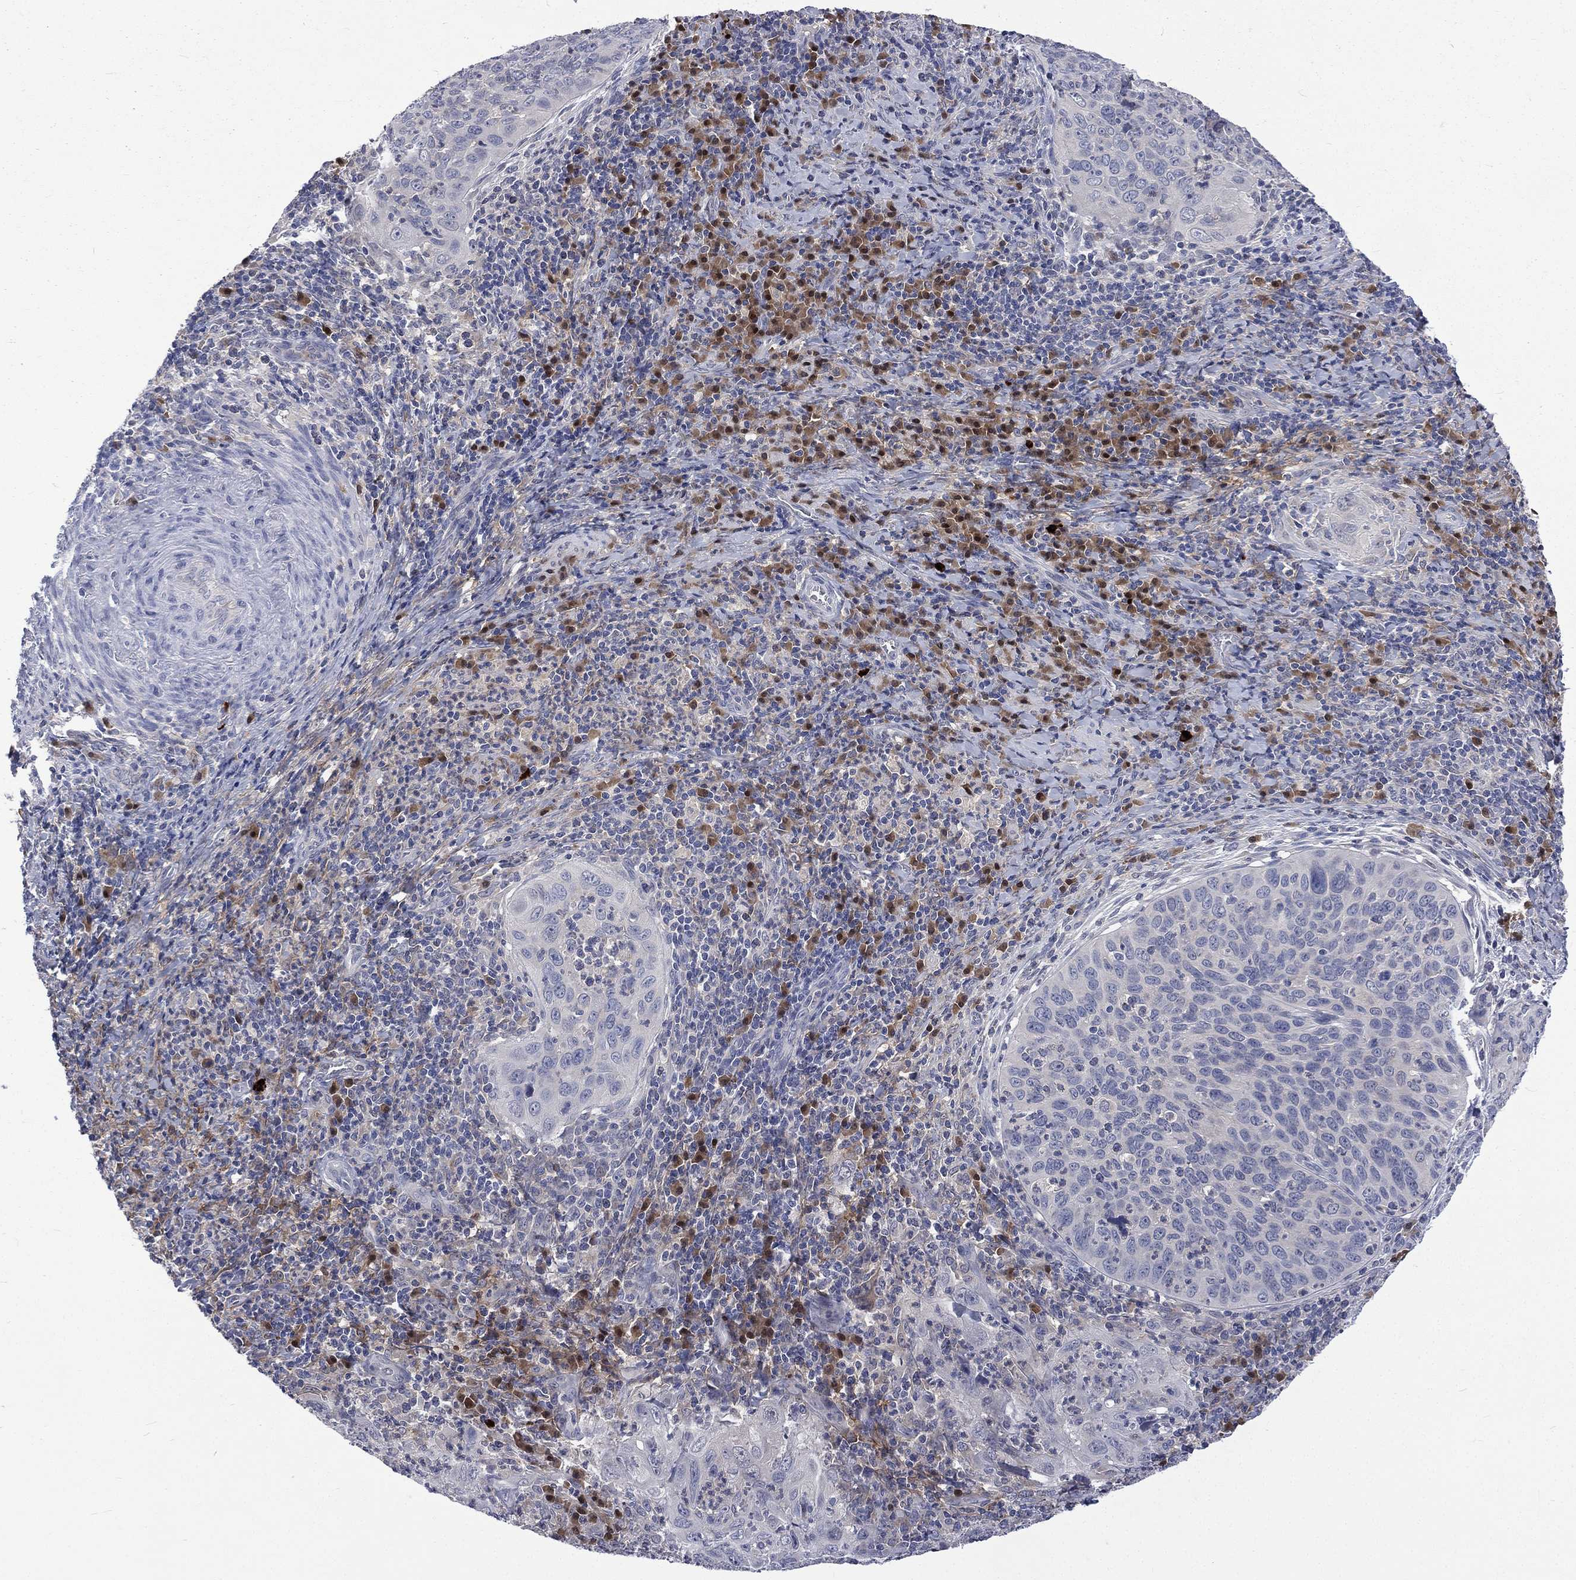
{"staining": {"intensity": "negative", "quantity": "none", "location": "none"}, "tissue": "cervical cancer", "cell_type": "Tumor cells", "image_type": "cancer", "snomed": [{"axis": "morphology", "description": "Squamous cell carcinoma, NOS"}, {"axis": "topography", "description": "Cervix"}], "caption": "High power microscopy image of an IHC micrograph of cervical cancer, revealing no significant staining in tumor cells. Nuclei are stained in blue.", "gene": "CA12", "patient": {"sex": "female", "age": 26}}